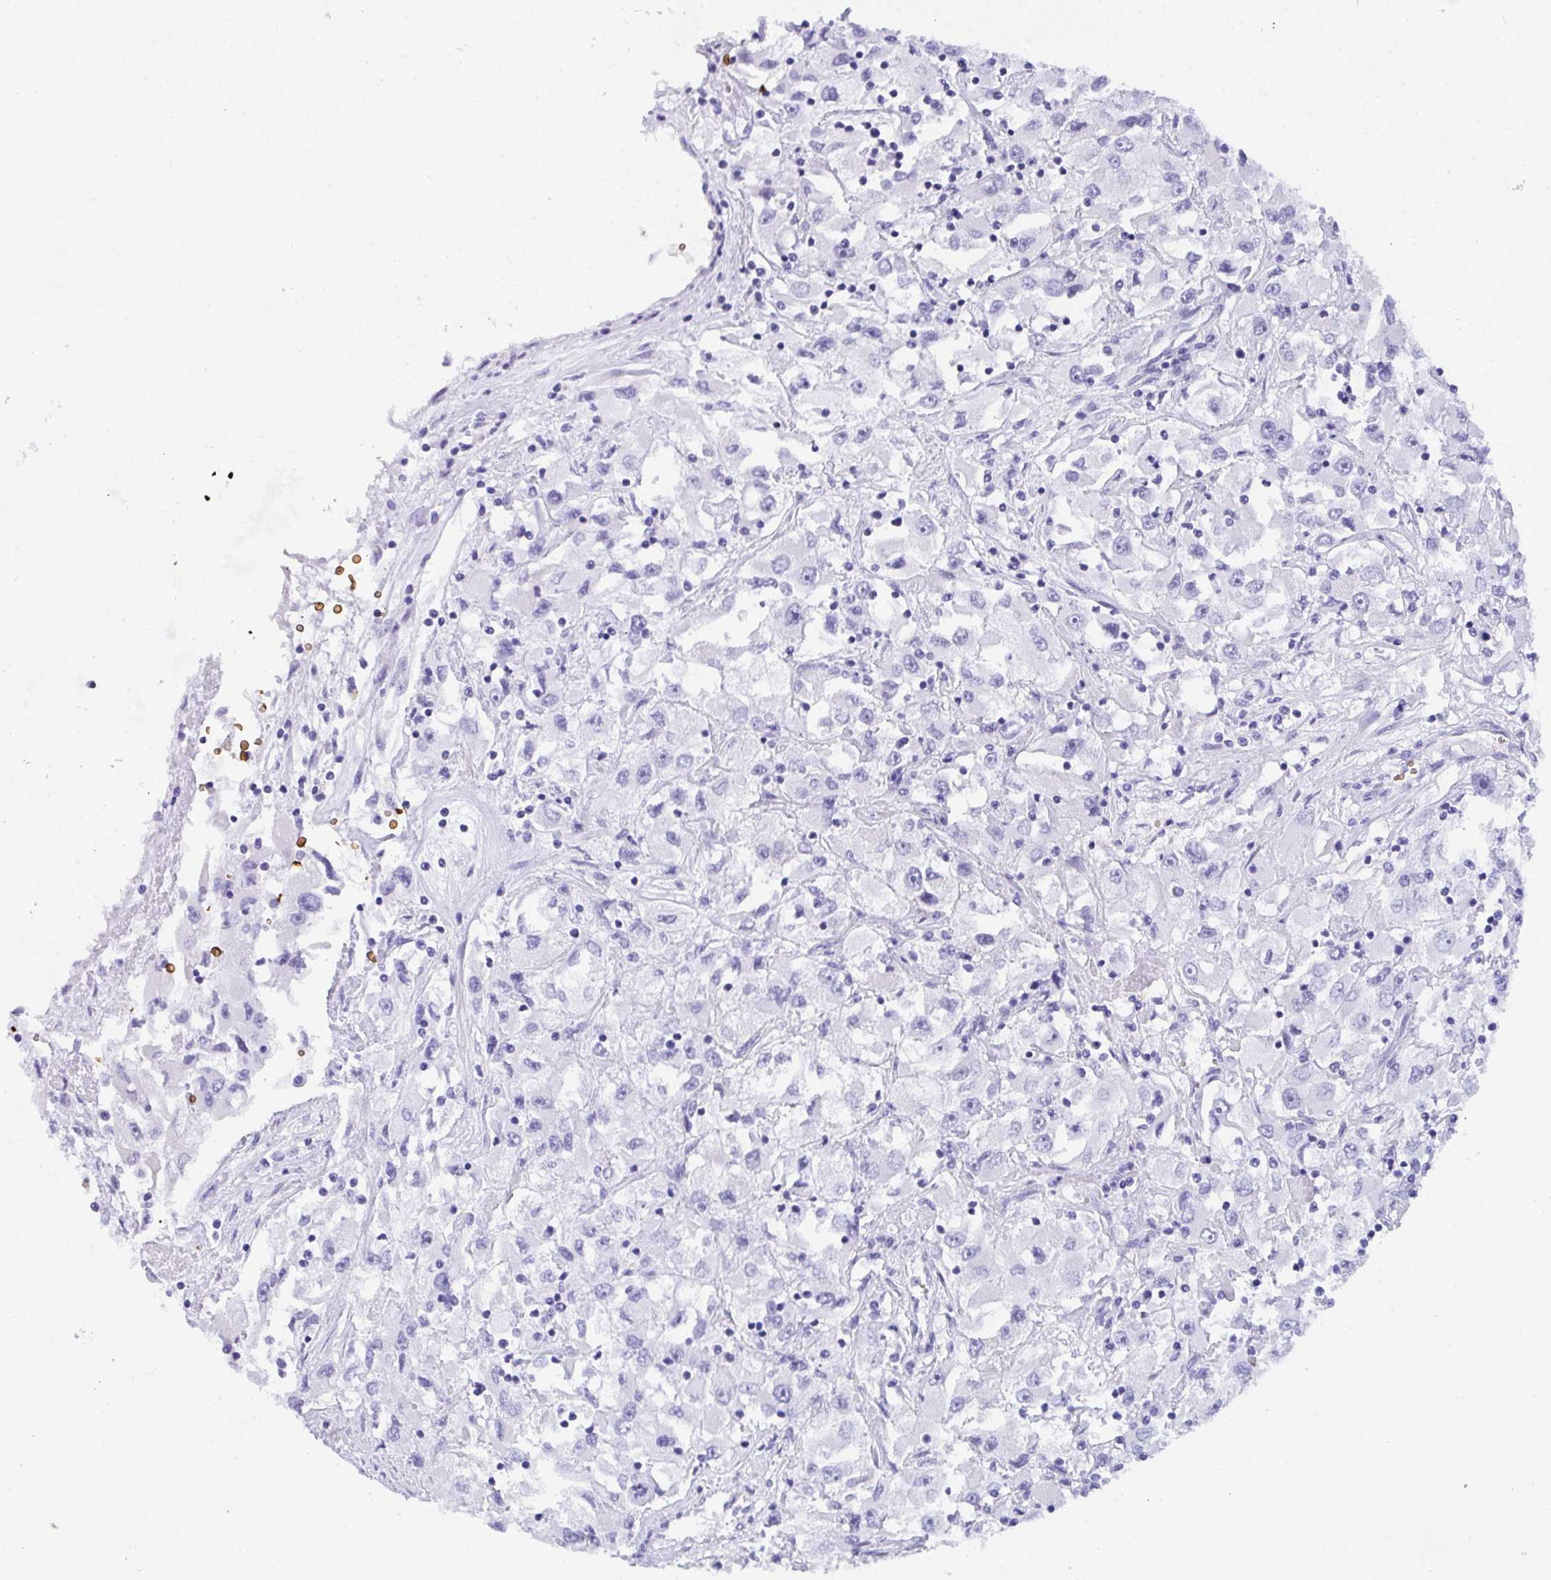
{"staining": {"intensity": "negative", "quantity": "none", "location": "none"}, "tissue": "renal cancer", "cell_type": "Tumor cells", "image_type": "cancer", "snomed": [{"axis": "morphology", "description": "Adenocarcinoma, NOS"}, {"axis": "topography", "description": "Kidney"}], "caption": "An IHC image of adenocarcinoma (renal) is shown. There is no staining in tumor cells of adenocarcinoma (renal). The staining was performed using DAB to visualize the protein expression in brown, while the nuclei were stained in blue with hematoxylin (Magnification: 20x).", "gene": "ANK1", "patient": {"sex": "female", "age": 52}}